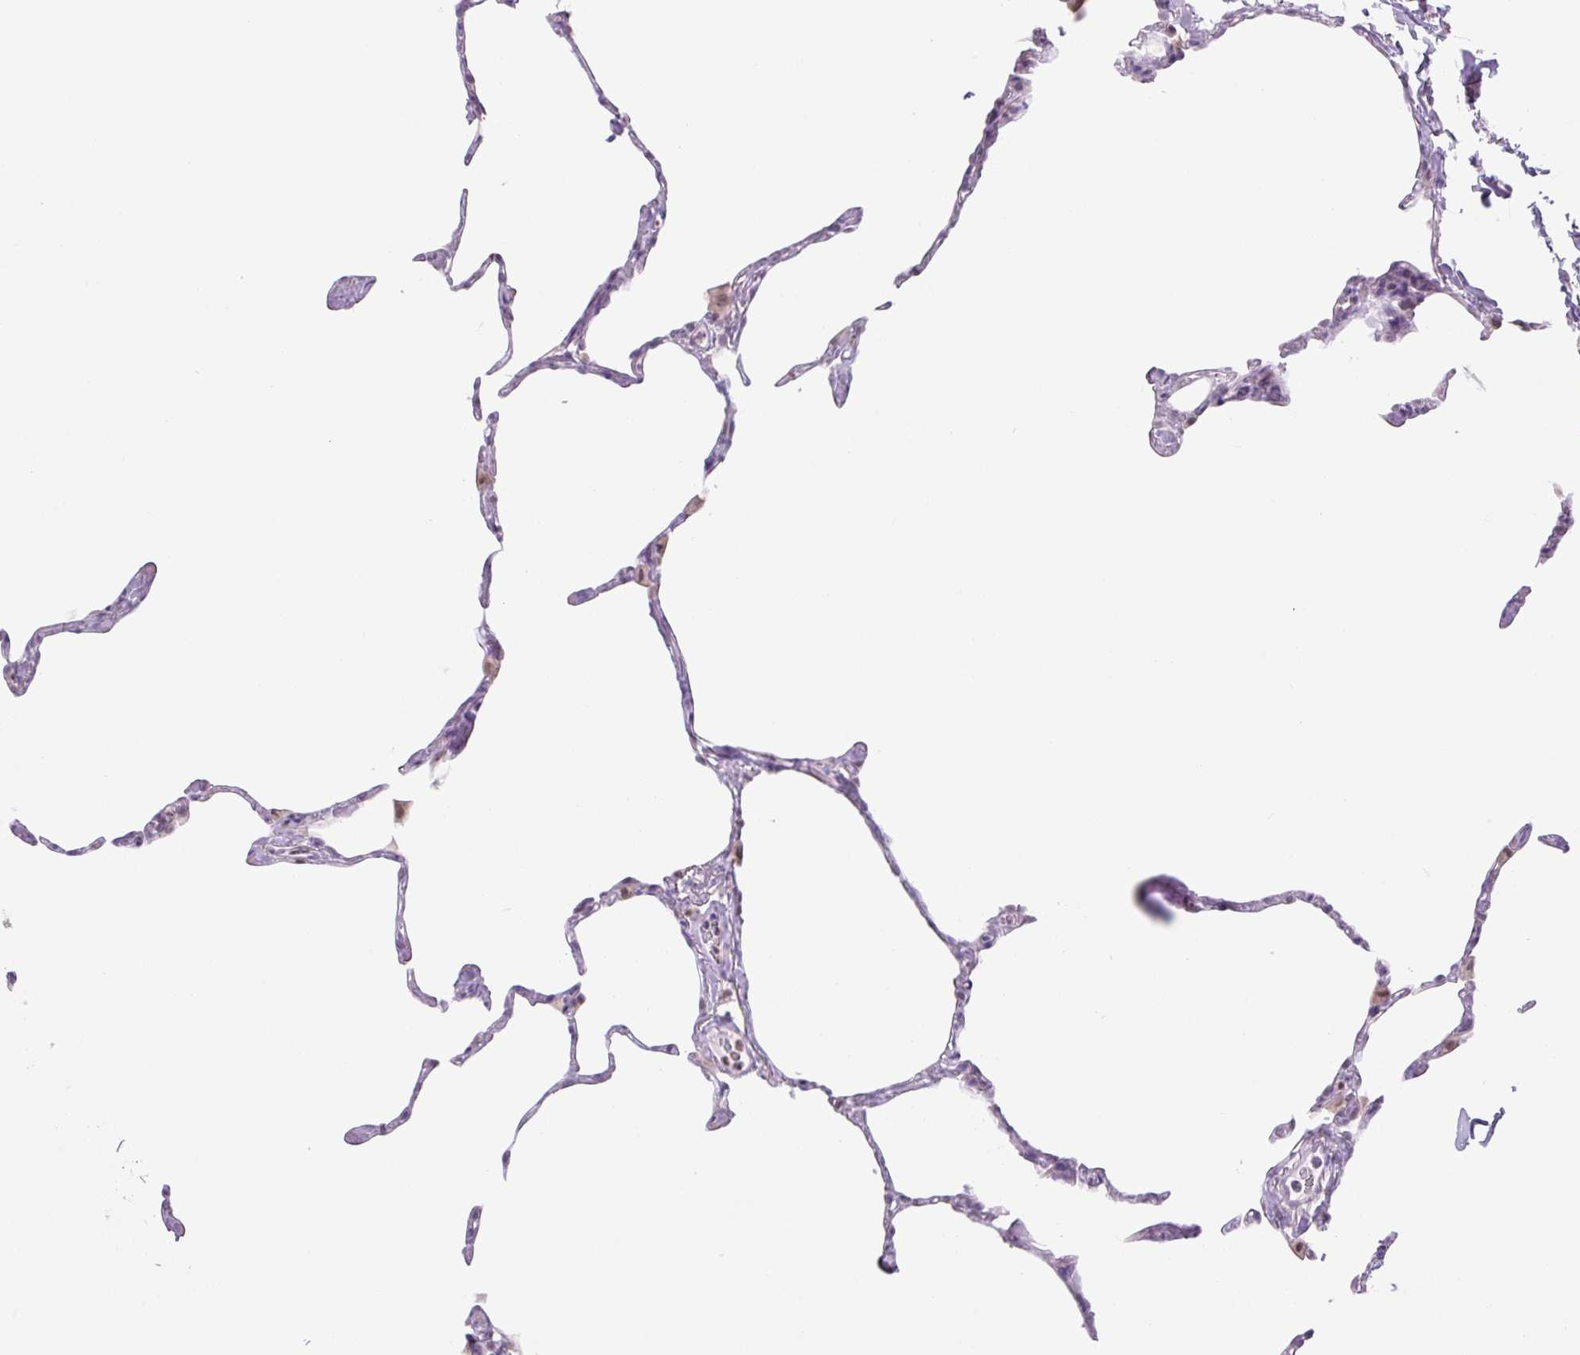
{"staining": {"intensity": "weak", "quantity": "<25%", "location": "nuclear"}, "tissue": "lung", "cell_type": "Alveolar cells", "image_type": "normal", "snomed": [{"axis": "morphology", "description": "Normal tissue, NOS"}, {"axis": "topography", "description": "Lung"}], "caption": "This is an immunohistochemistry histopathology image of unremarkable human lung. There is no expression in alveolar cells.", "gene": "TLE3", "patient": {"sex": "male", "age": 65}}